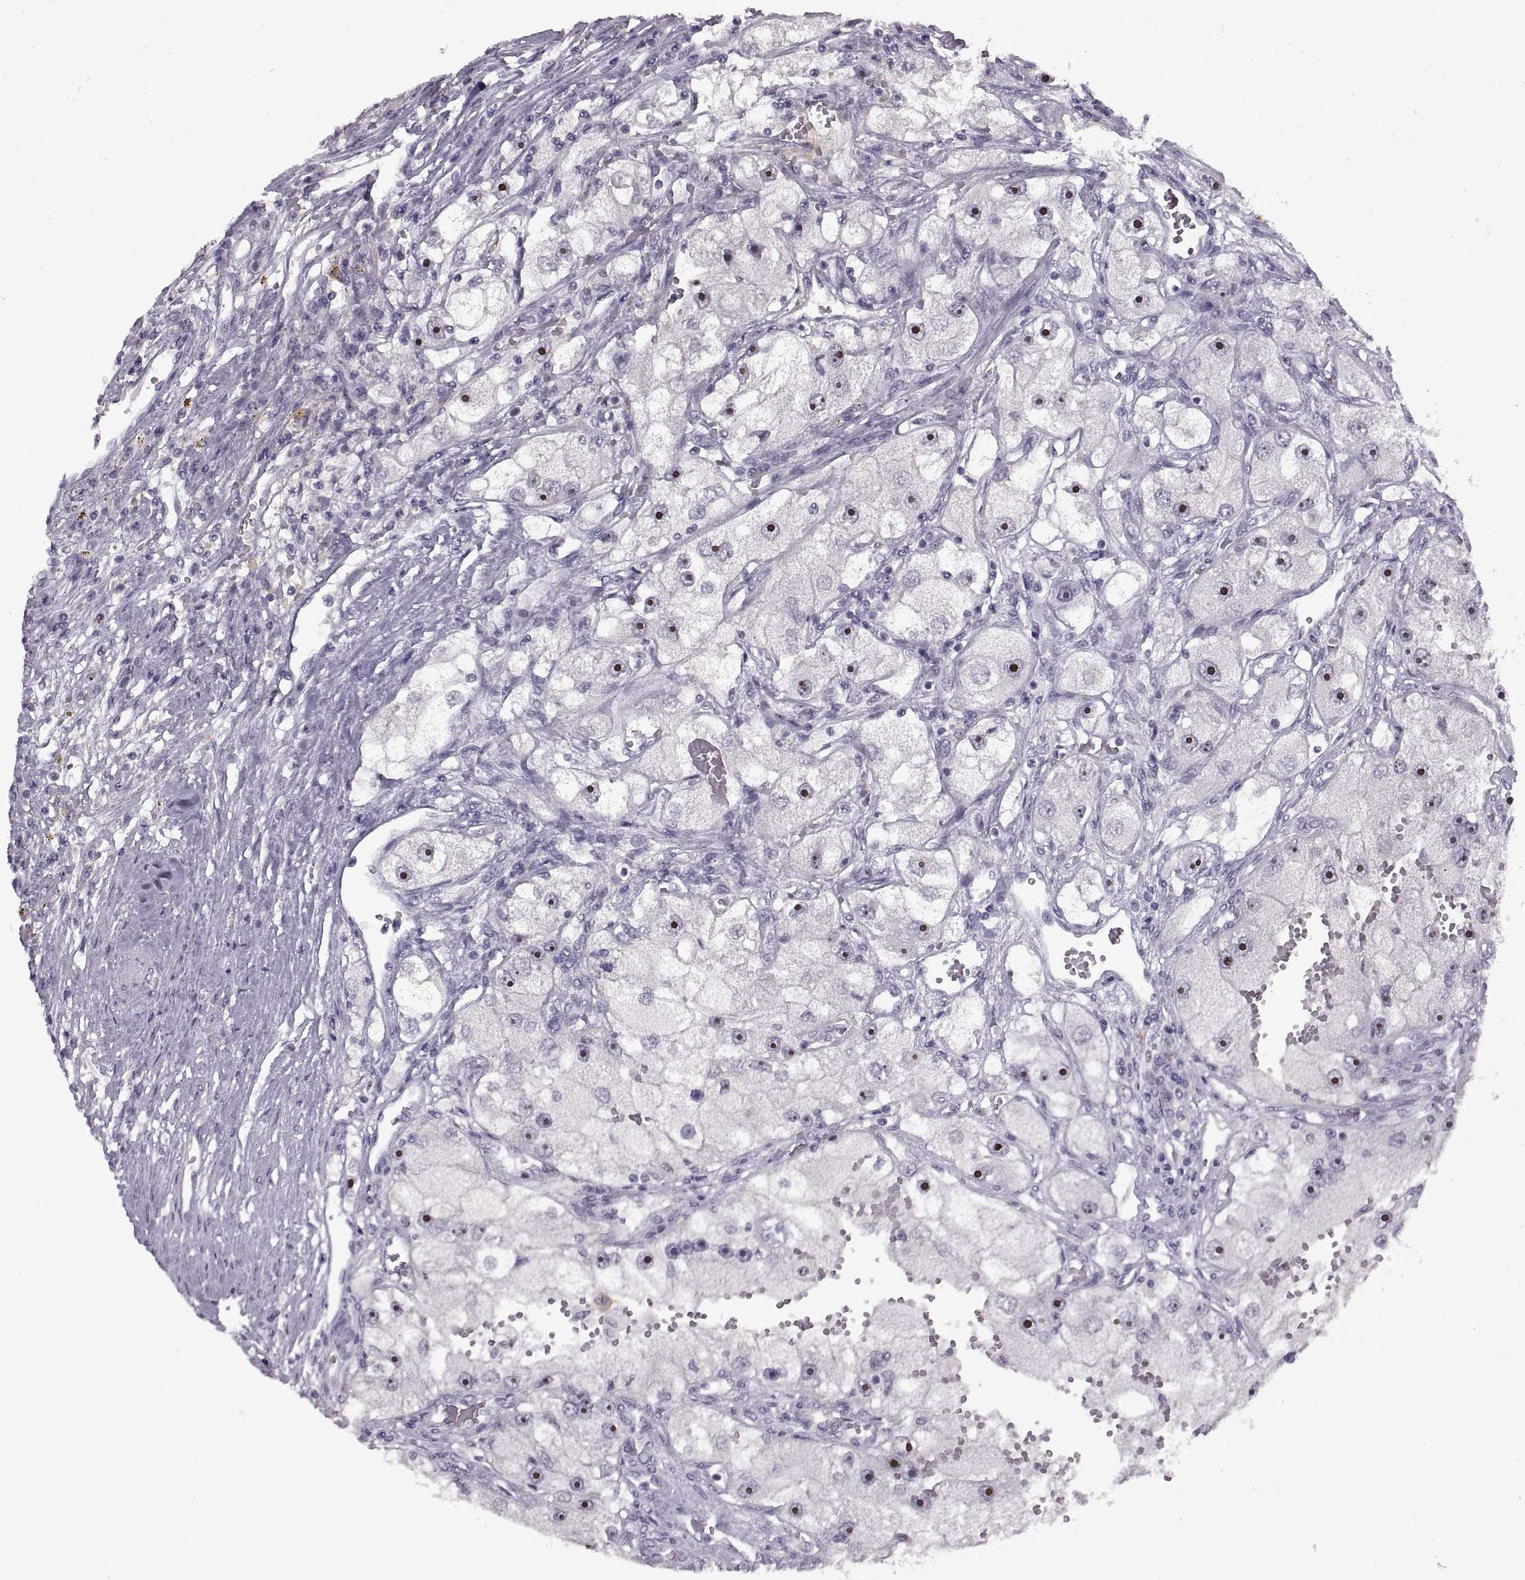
{"staining": {"intensity": "strong", "quantity": ">75%", "location": "nuclear"}, "tissue": "renal cancer", "cell_type": "Tumor cells", "image_type": "cancer", "snomed": [{"axis": "morphology", "description": "Adenocarcinoma, NOS"}, {"axis": "topography", "description": "Kidney"}], "caption": "Immunohistochemistry photomicrograph of neoplastic tissue: adenocarcinoma (renal) stained using IHC shows high levels of strong protein expression localized specifically in the nuclear of tumor cells, appearing as a nuclear brown color.", "gene": "SINHCAF", "patient": {"sex": "male", "age": 63}}